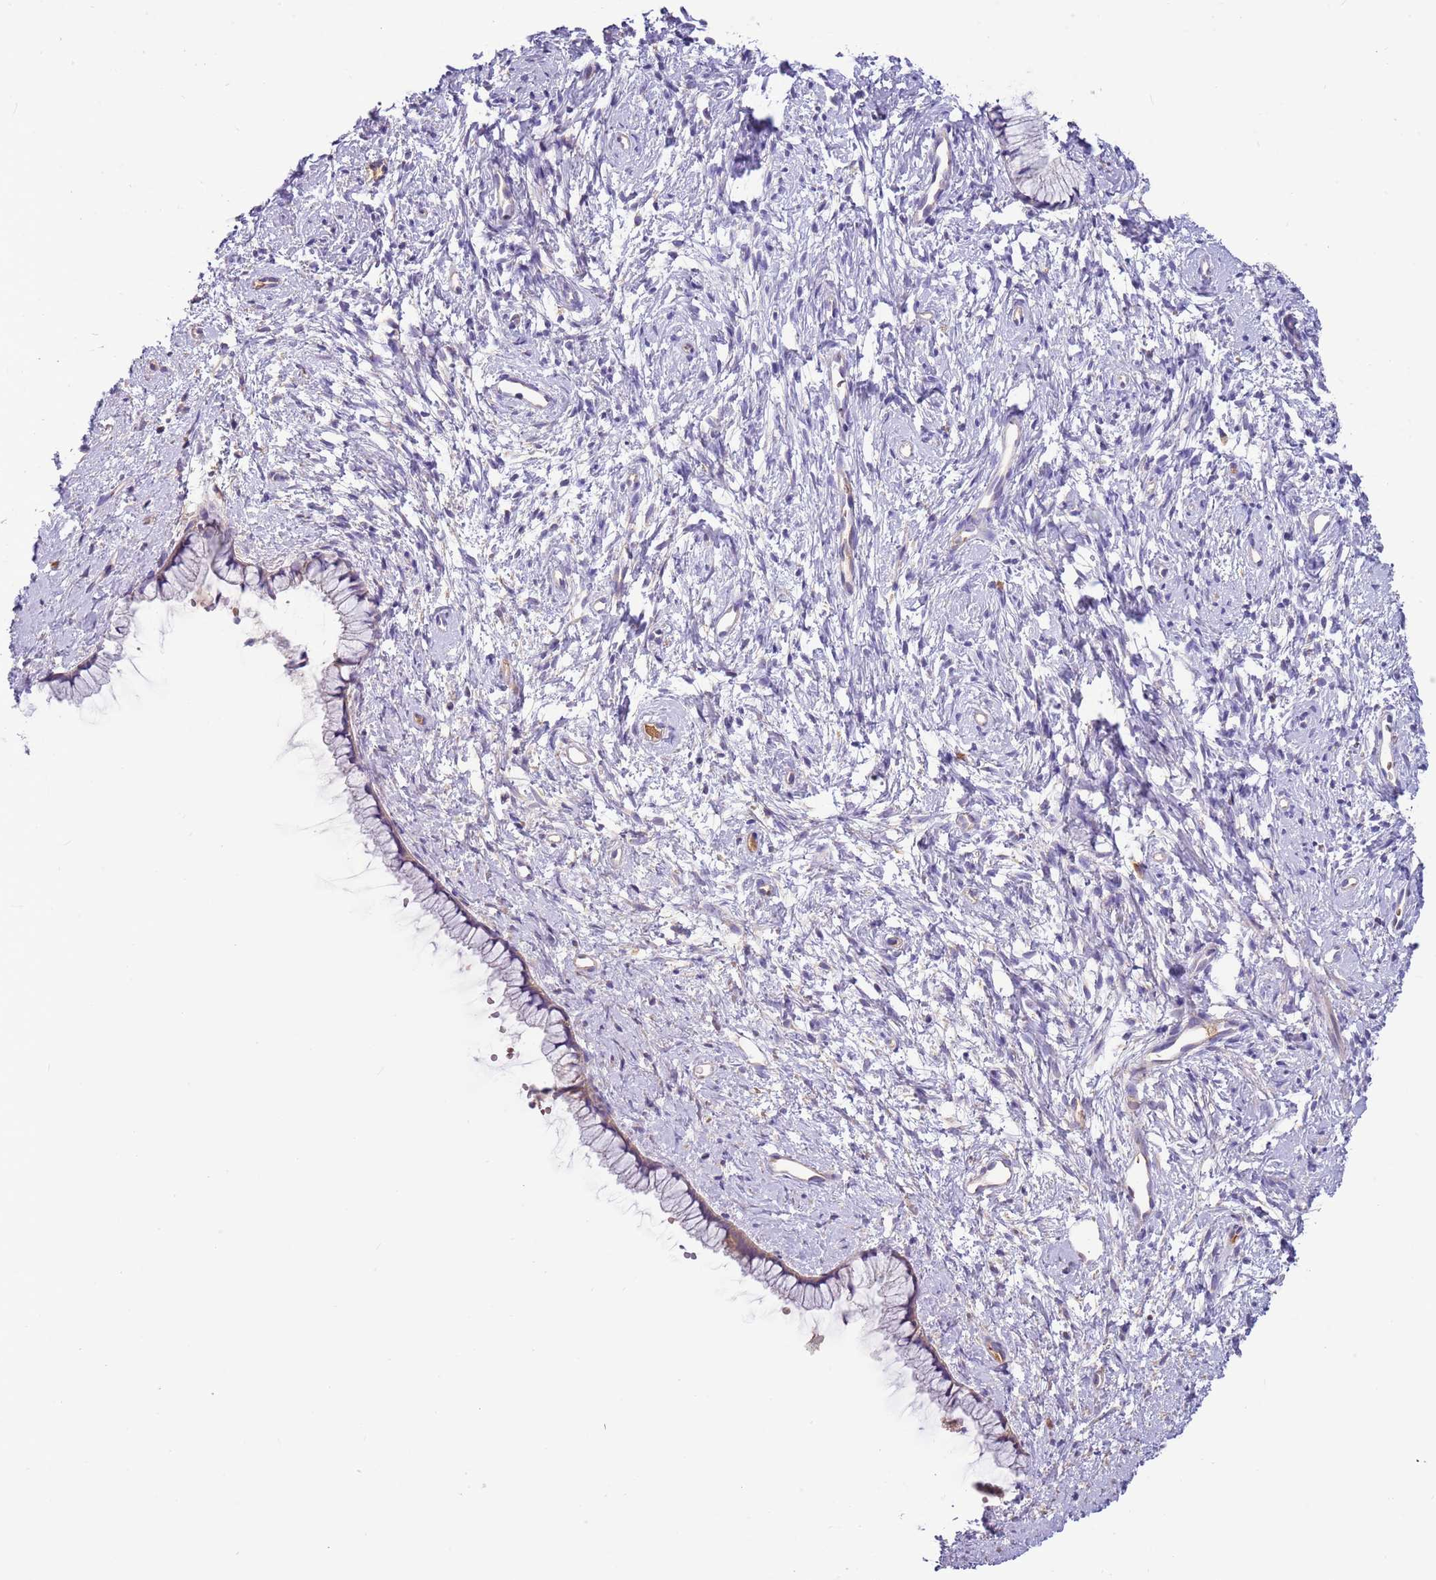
{"staining": {"intensity": "moderate", "quantity": "25%-75%", "location": "cytoplasmic/membranous"}, "tissue": "cervix", "cell_type": "Glandular cells", "image_type": "normal", "snomed": [{"axis": "morphology", "description": "Normal tissue, NOS"}, {"axis": "topography", "description": "Cervix"}], "caption": "Moderate cytoplasmic/membranous expression for a protein is seen in approximately 25%-75% of glandular cells of benign cervix using IHC.", "gene": "TRMO", "patient": {"sex": "female", "age": 57}}